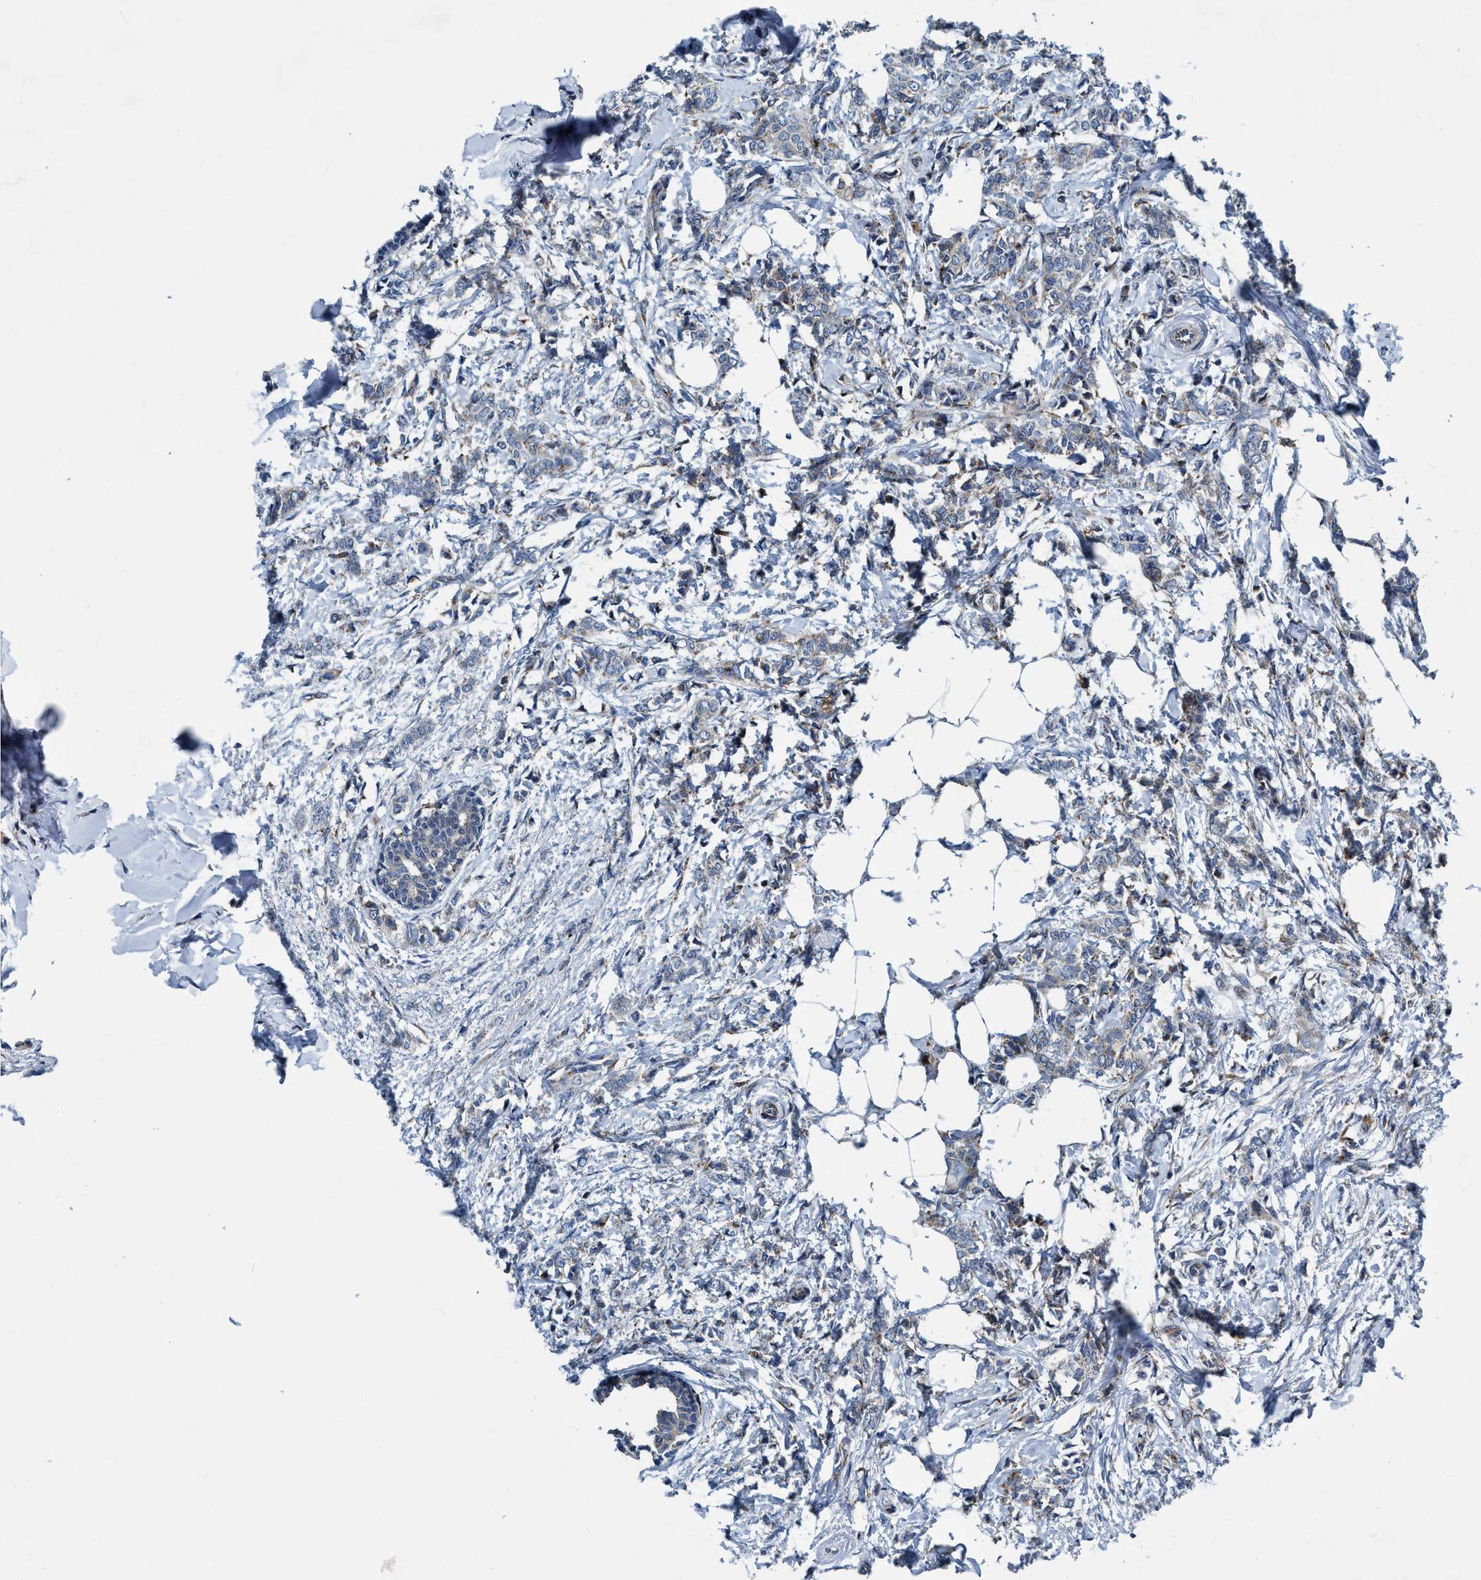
{"staining": {"intensity": "weak", "quantity": "25%-75%", "location": "cytoplasmic/membranous"}, "tissue": "breast cancer", "cell_type": "Tumor cells", "image_type": "cancer", "snomed": [{"axis": "morphology", "description": "Lobular carcinoma, in situ"}, {"axis": "morphology", "description": "Lobular carcinoma"}, {"axis": "topography", "description": "Breast"}], "caption": "Protein analysis of breast cancer tissue demonstrates weak cytoplasmic/membranous expression in about 25%-75% of tumor cells.", "gene": "ARMC9", "patient": {"sex": "female", "age": 41}}